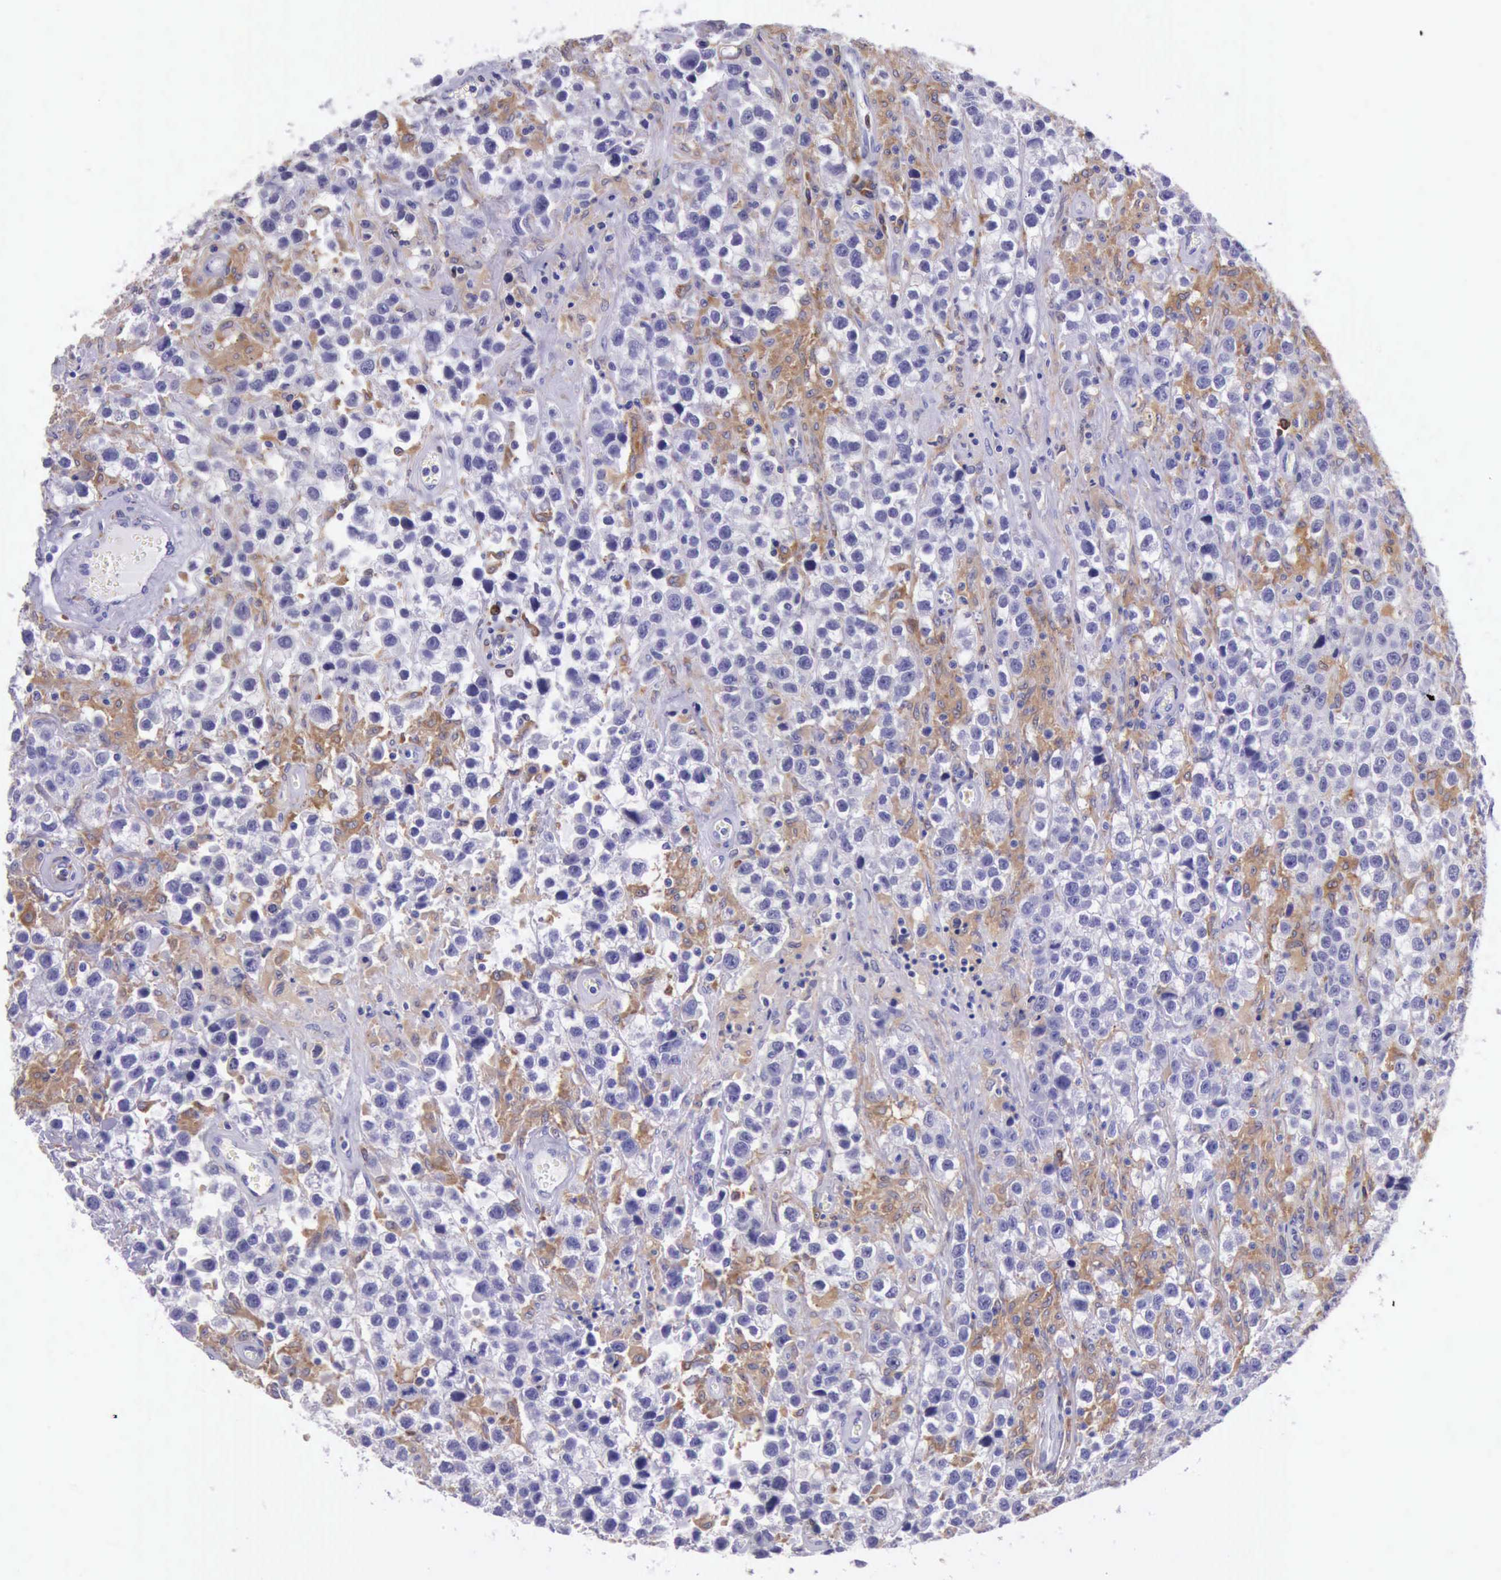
{"staining": {"intensity": "negative", "quantity": "none", "location": "none"}, "tissue": "testis cancer", "cell_type": "Tumor cells", "image_type": "cancer", "snomed": [{"axis": "morphology", "description": "Seminoma, NOS"}, {"axis": "topography", "description": "Testis"}], "caption": "IHC of testis cancer reveals no positivity in tumor cells.", "gene": "BTK", "patient": {"sex": "male", "age": 43}}